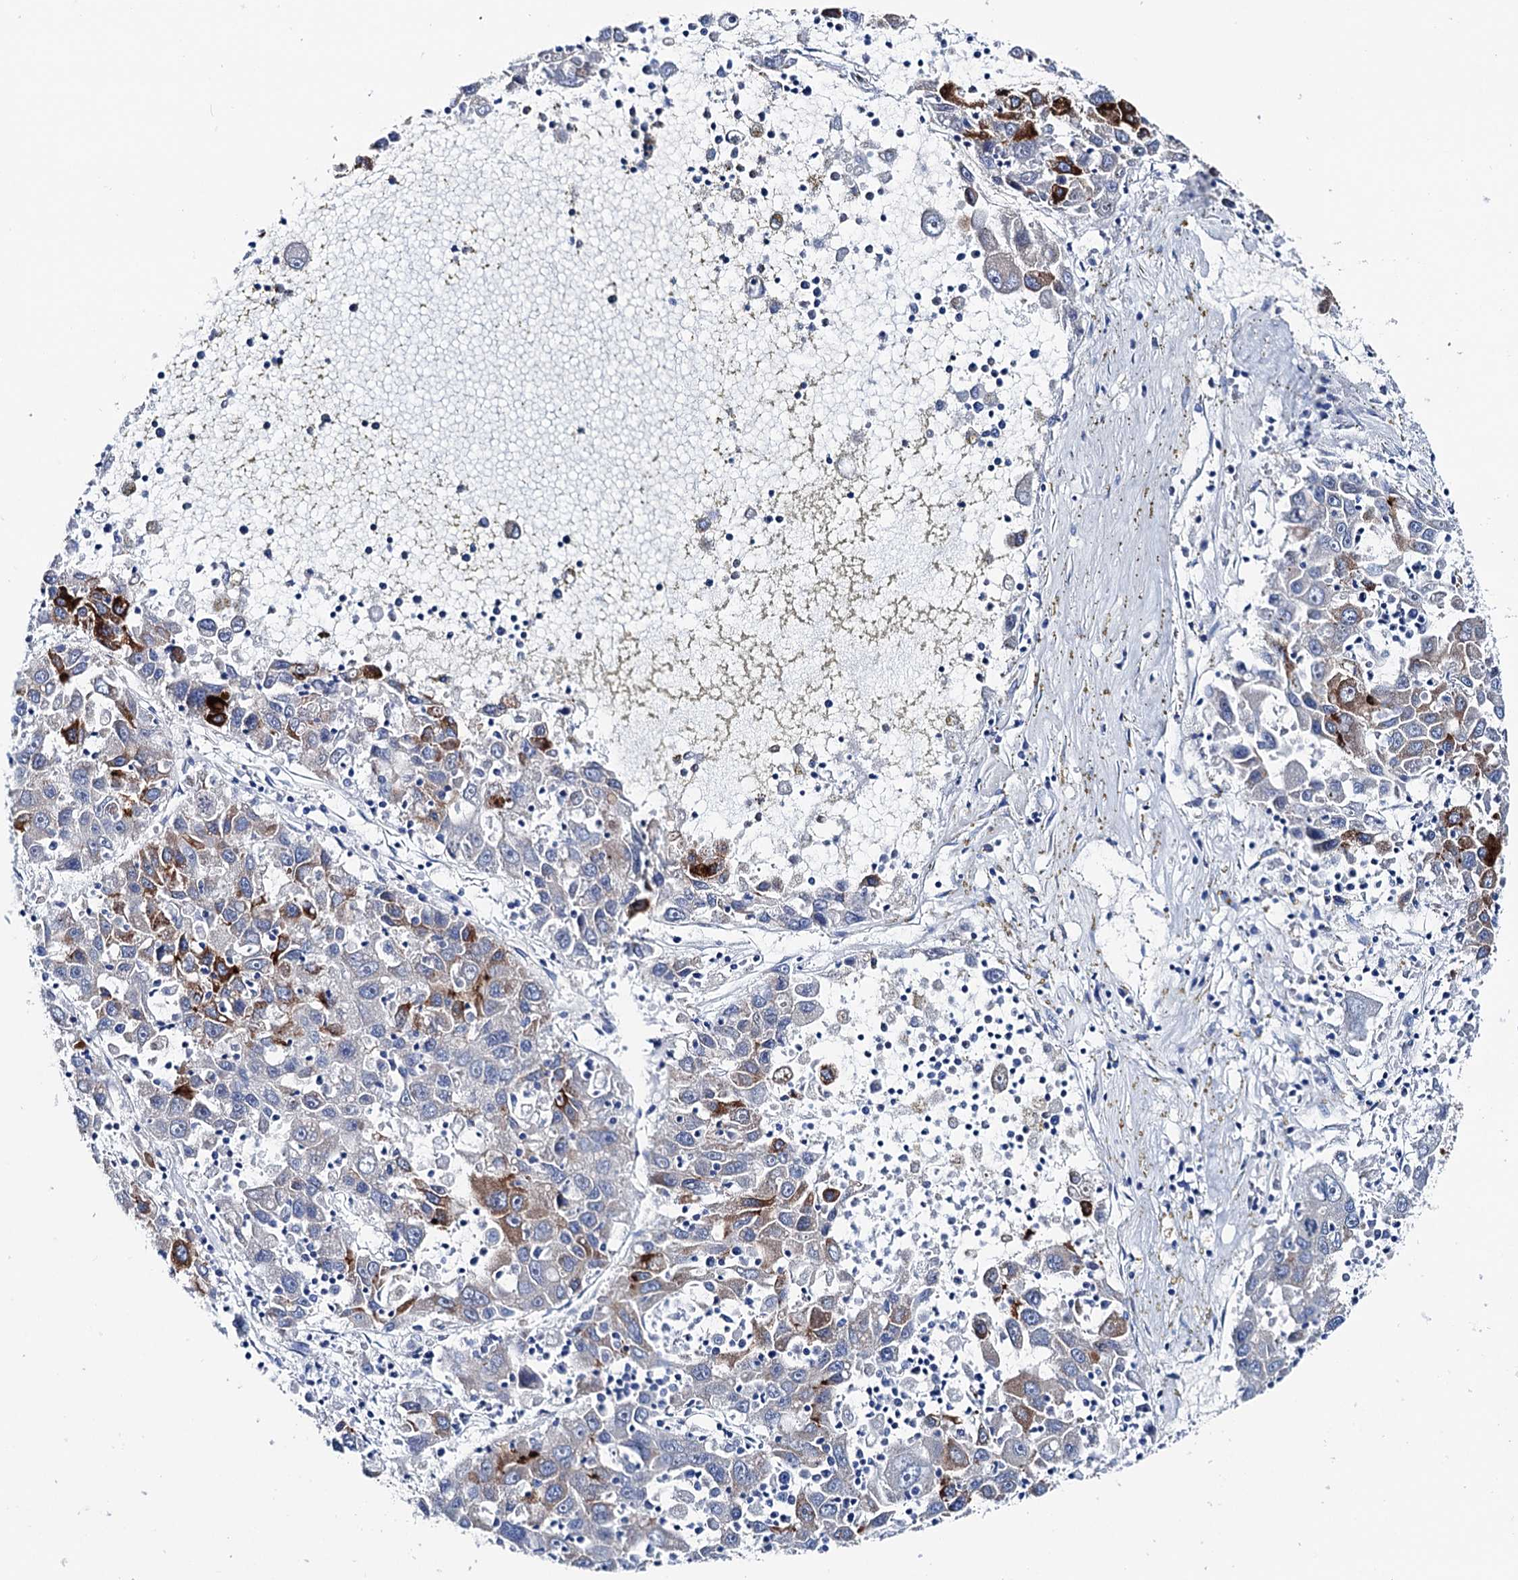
{"staining": {"intensity": "strong", "quantity": "<25%", "location": "cytoplasmic/membranous"}, "tissue": "liver cancer", "cell_type": "Tumor cells", "image_type": "cancer", "snomed": [{"axis": "morphology", "description": "Carcinoma, Hepatocellular, NOS"}, {"axis": "topography", "description": "Liver"}], "caption": "Protein analysis of liver cancer tissue reveals strong cytoplasmic/membranous staining in approximately <25% of tumor cells.", "gene": "SHROOM1", "patient": {"sex": "male", "age": 49}}